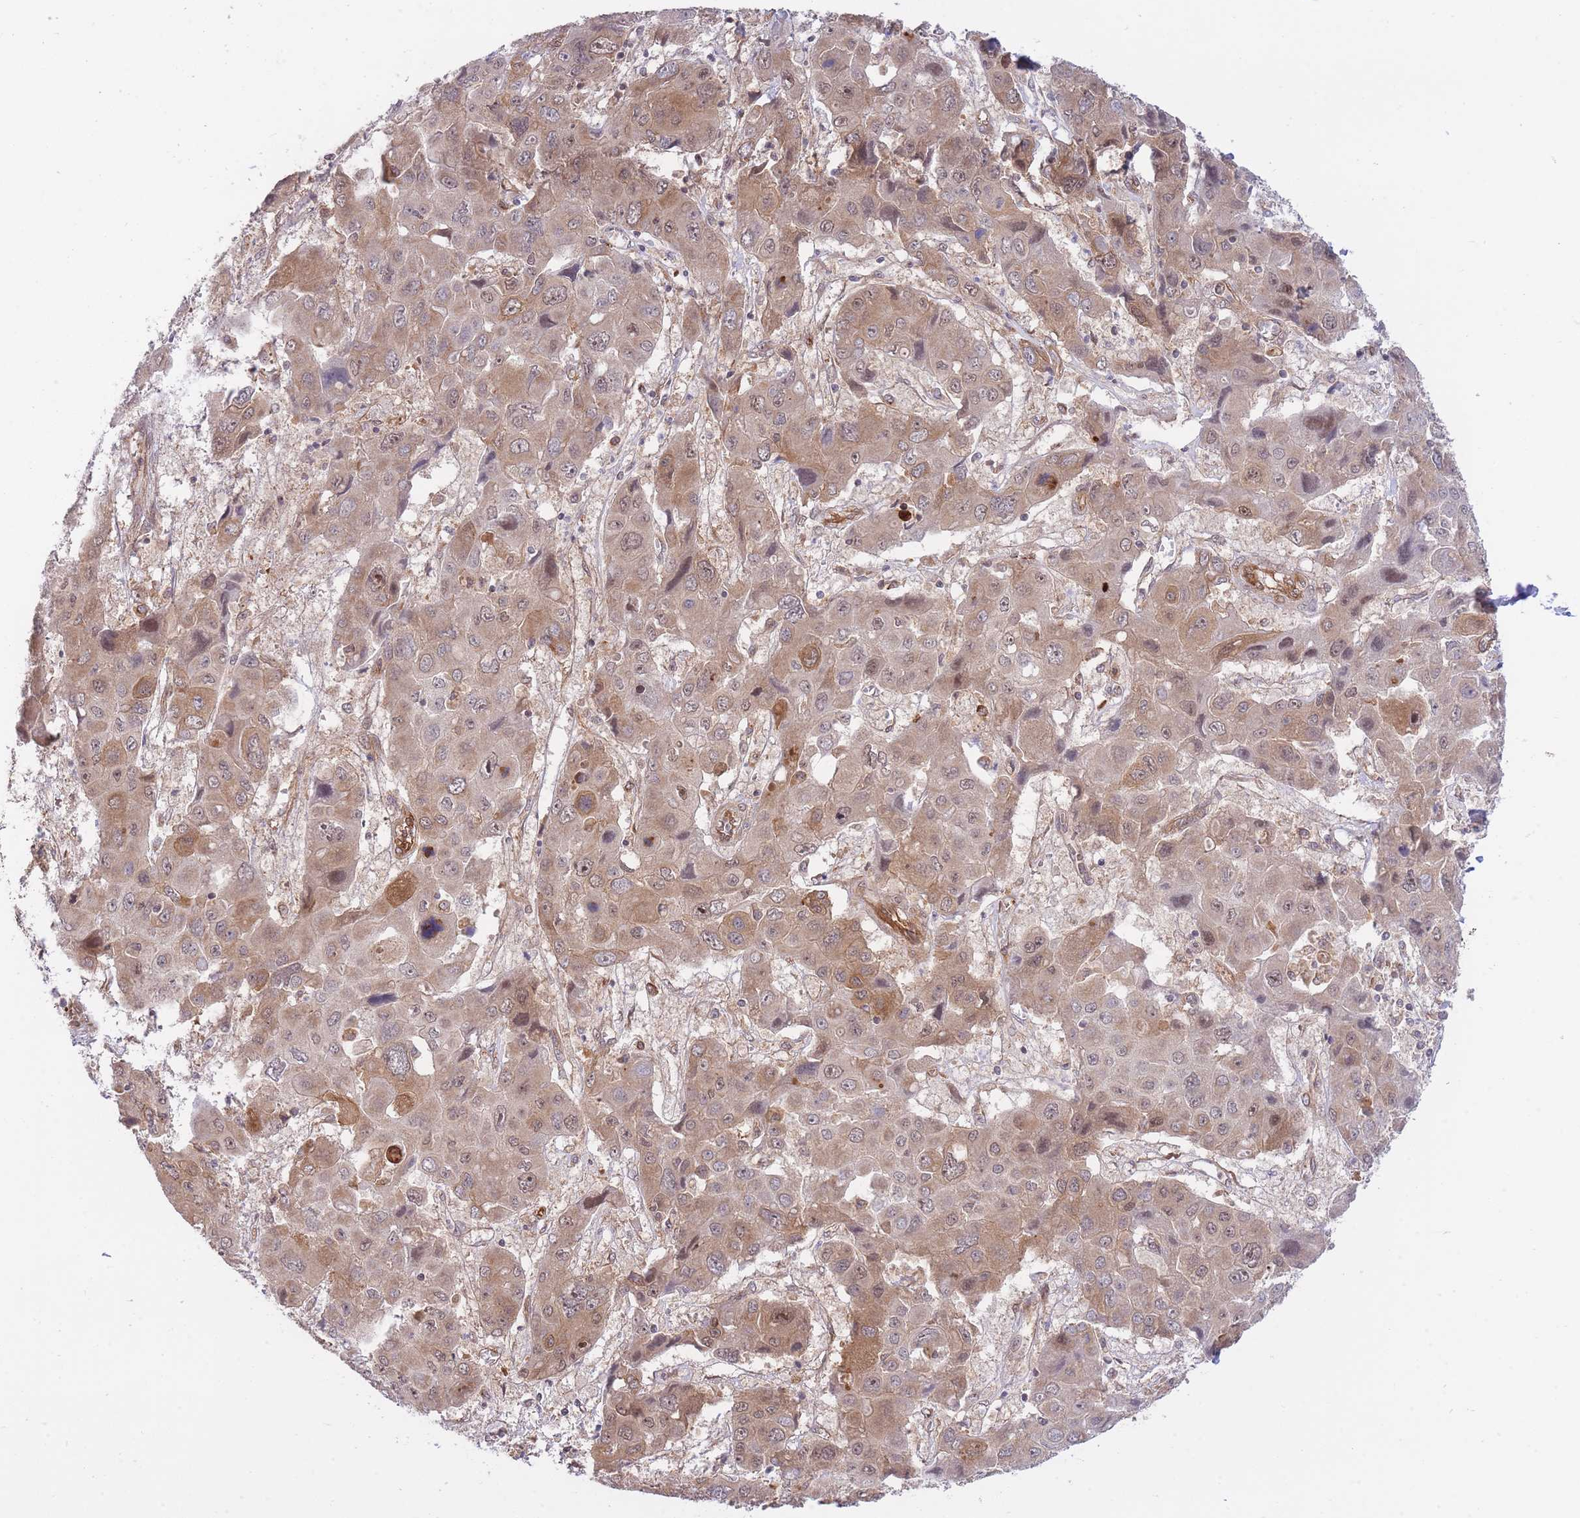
{"staining": {"intensity": "moderate", "quantity": "25%-75%", "location": "cytoplasmic/membranous,nuclear"}, "tissue": "liver cancer", "cell_type": "Tumor cells", "image_type": "cancer", "snomed": [{"axis": "morphology", "description": "Cholangiocarcinoma"}, {"axis": "topography", "description": "Liver"}], "caption": "Brown immunohistochemical staining in human cholangiocarcinoma (liver) displays moderate cytoplasmic/membranous and nuclear expression in approximately 25%-75% of tumor cells.", "gene": "EXOSC8", "patient": {"sex": "male", "age": 67}}